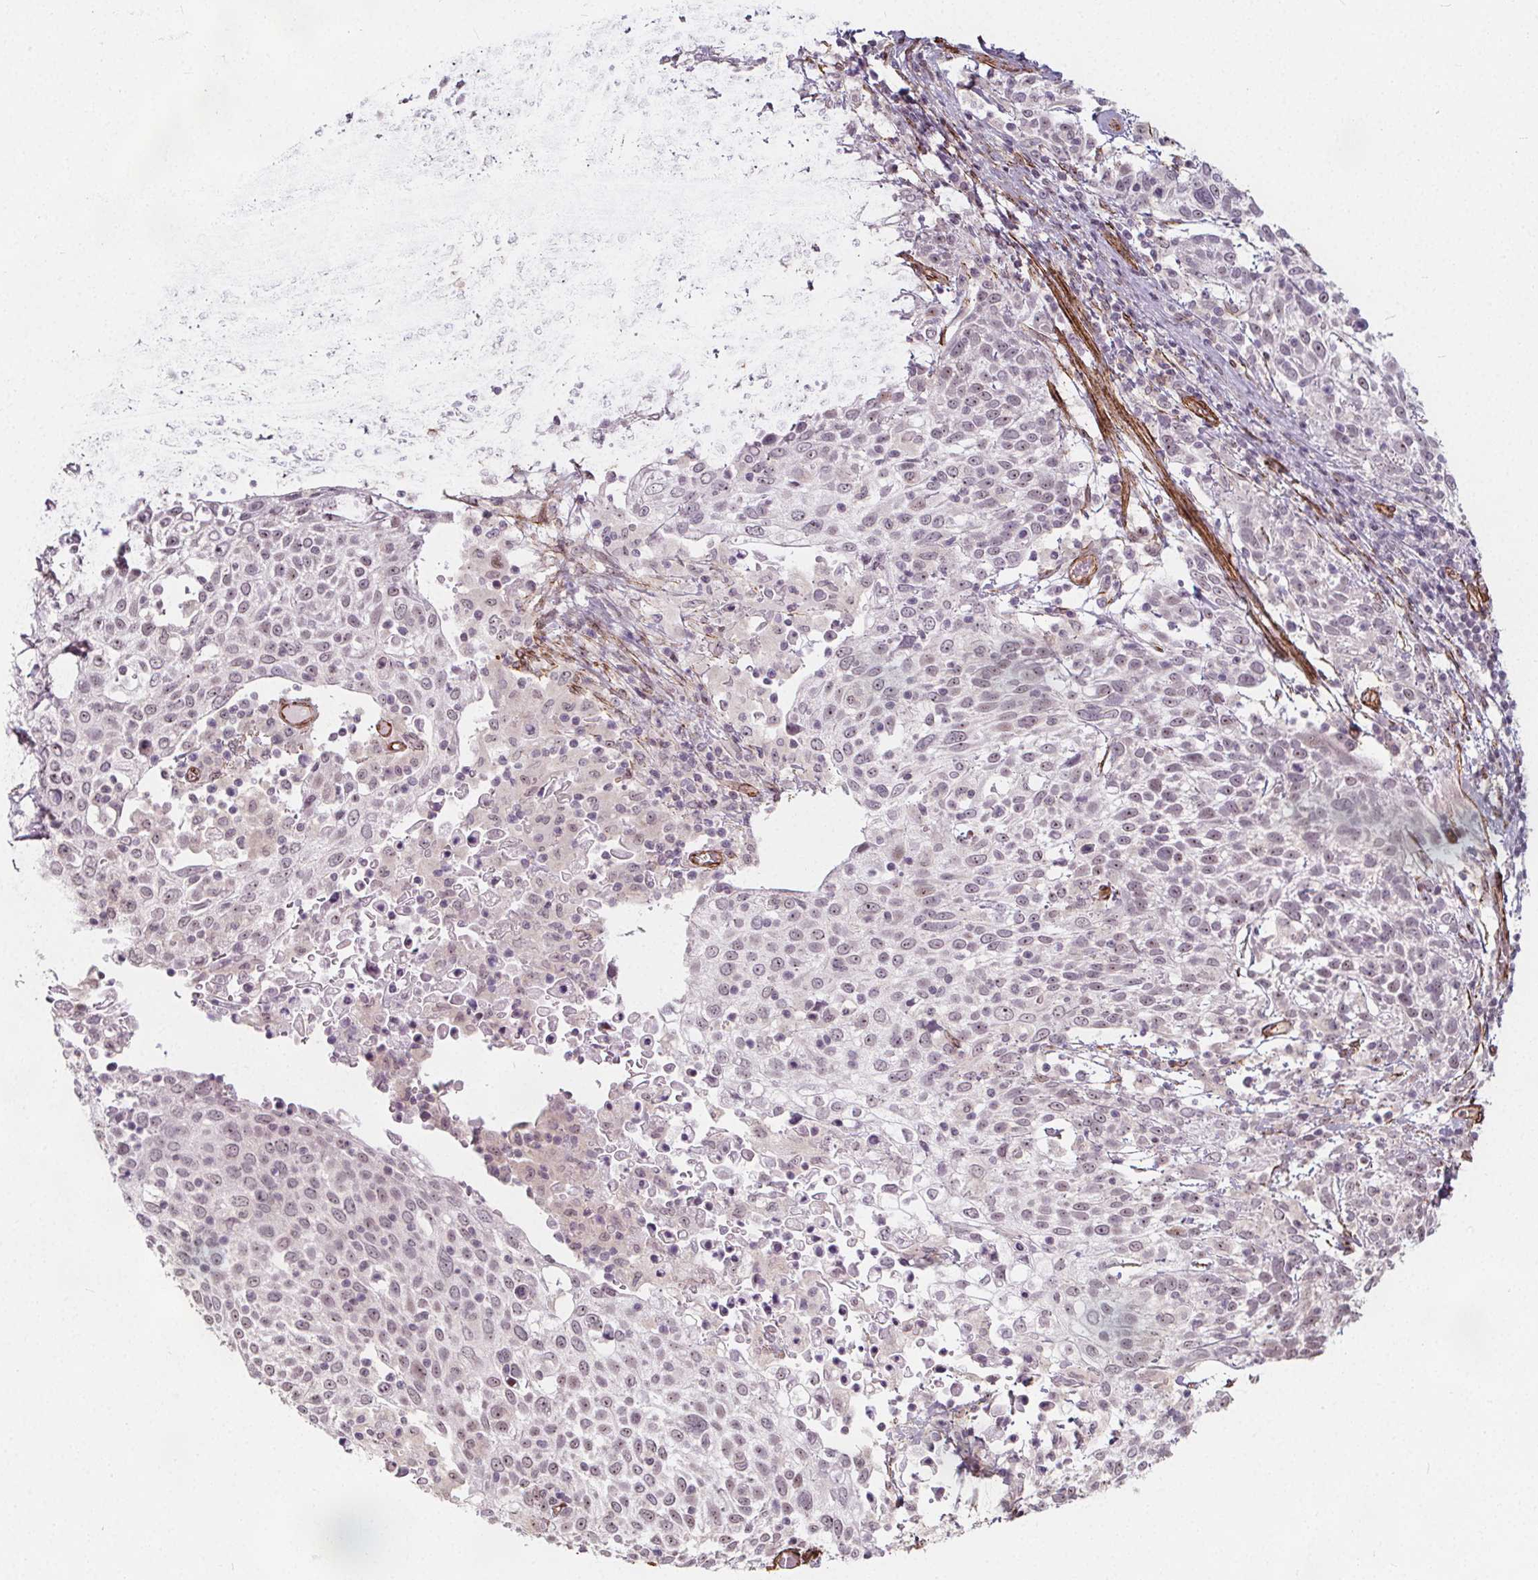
{"staining": {"intensity": "weak", "quantity": "25%-75%", "location": "nuclear"}, "tissue": "cervical cancer", "cell_type": "Tumor cells", "image_type": "cancer", "snomed": [{"axis": "morphology", "description": "Squamous cell carcinoma, NOS"}, {"axis": "topography", "description": "Cervix"}], "caption": "DAB (3,3'-diaminobenzidine) immunohistochemical staining of cervical cancer reveals weak nuclear protein positivity in approximately 25%-75% of tumor cells.", "gene": "HAS1", "patient": {"sex": "female", "age": 61}}